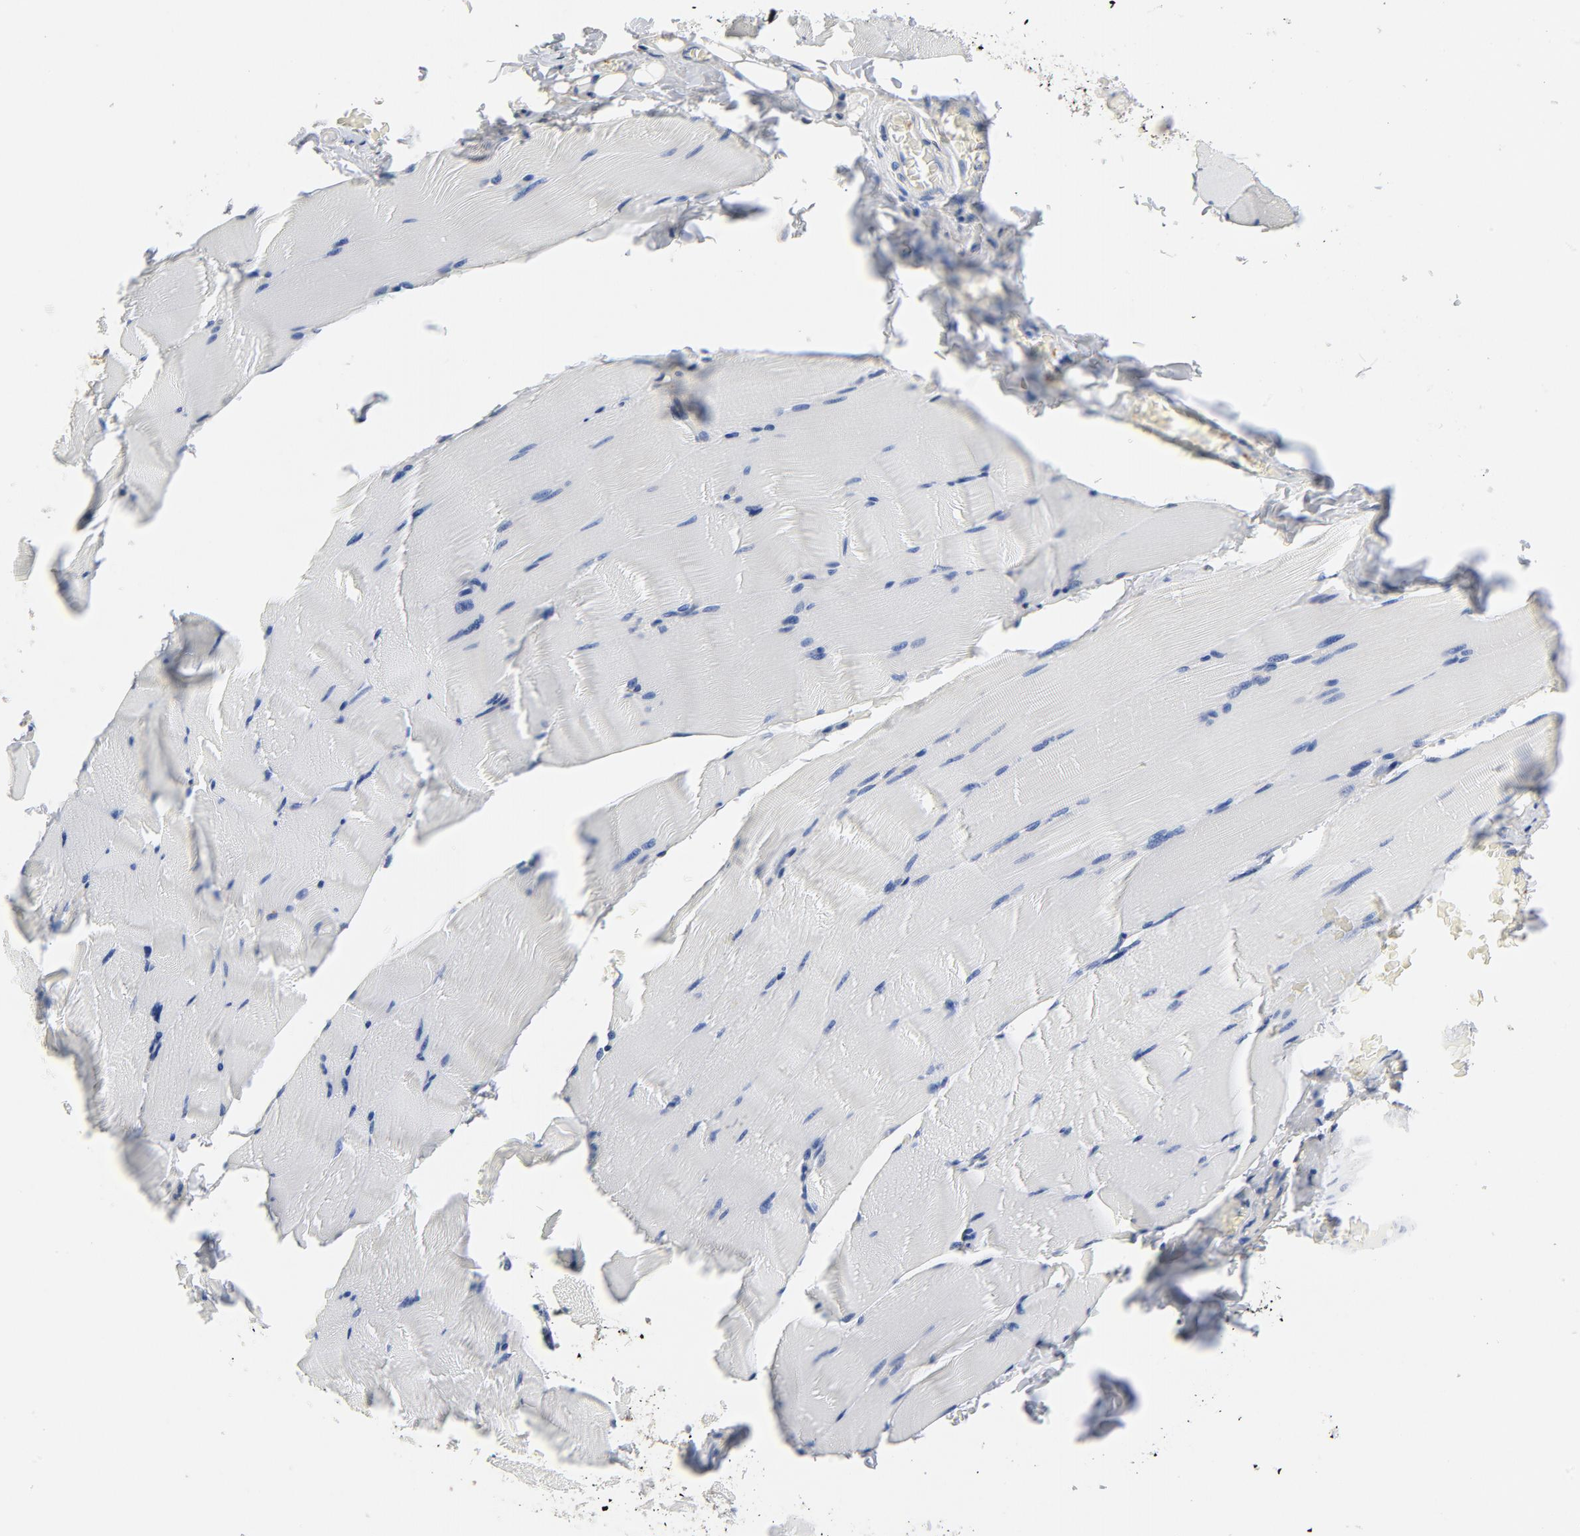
{"staining": {"intensity": "negative", "quantity": "none", "location": "none"}, "tissue": "skeletal muscle", "cell_type": "Myocytes", "image_type": "normal", "snomed": [{"axis": "morphology", "description": "Normal tissue, NOS"}, {"axis": "topography", "description": "Skeletal muscle"}], "caption": "Immunohistochemistry of benign human skeletal muscle displays no positivity in myocytes.", "gene": "SRC", "patient": {"sex": "male", "age": 62}}